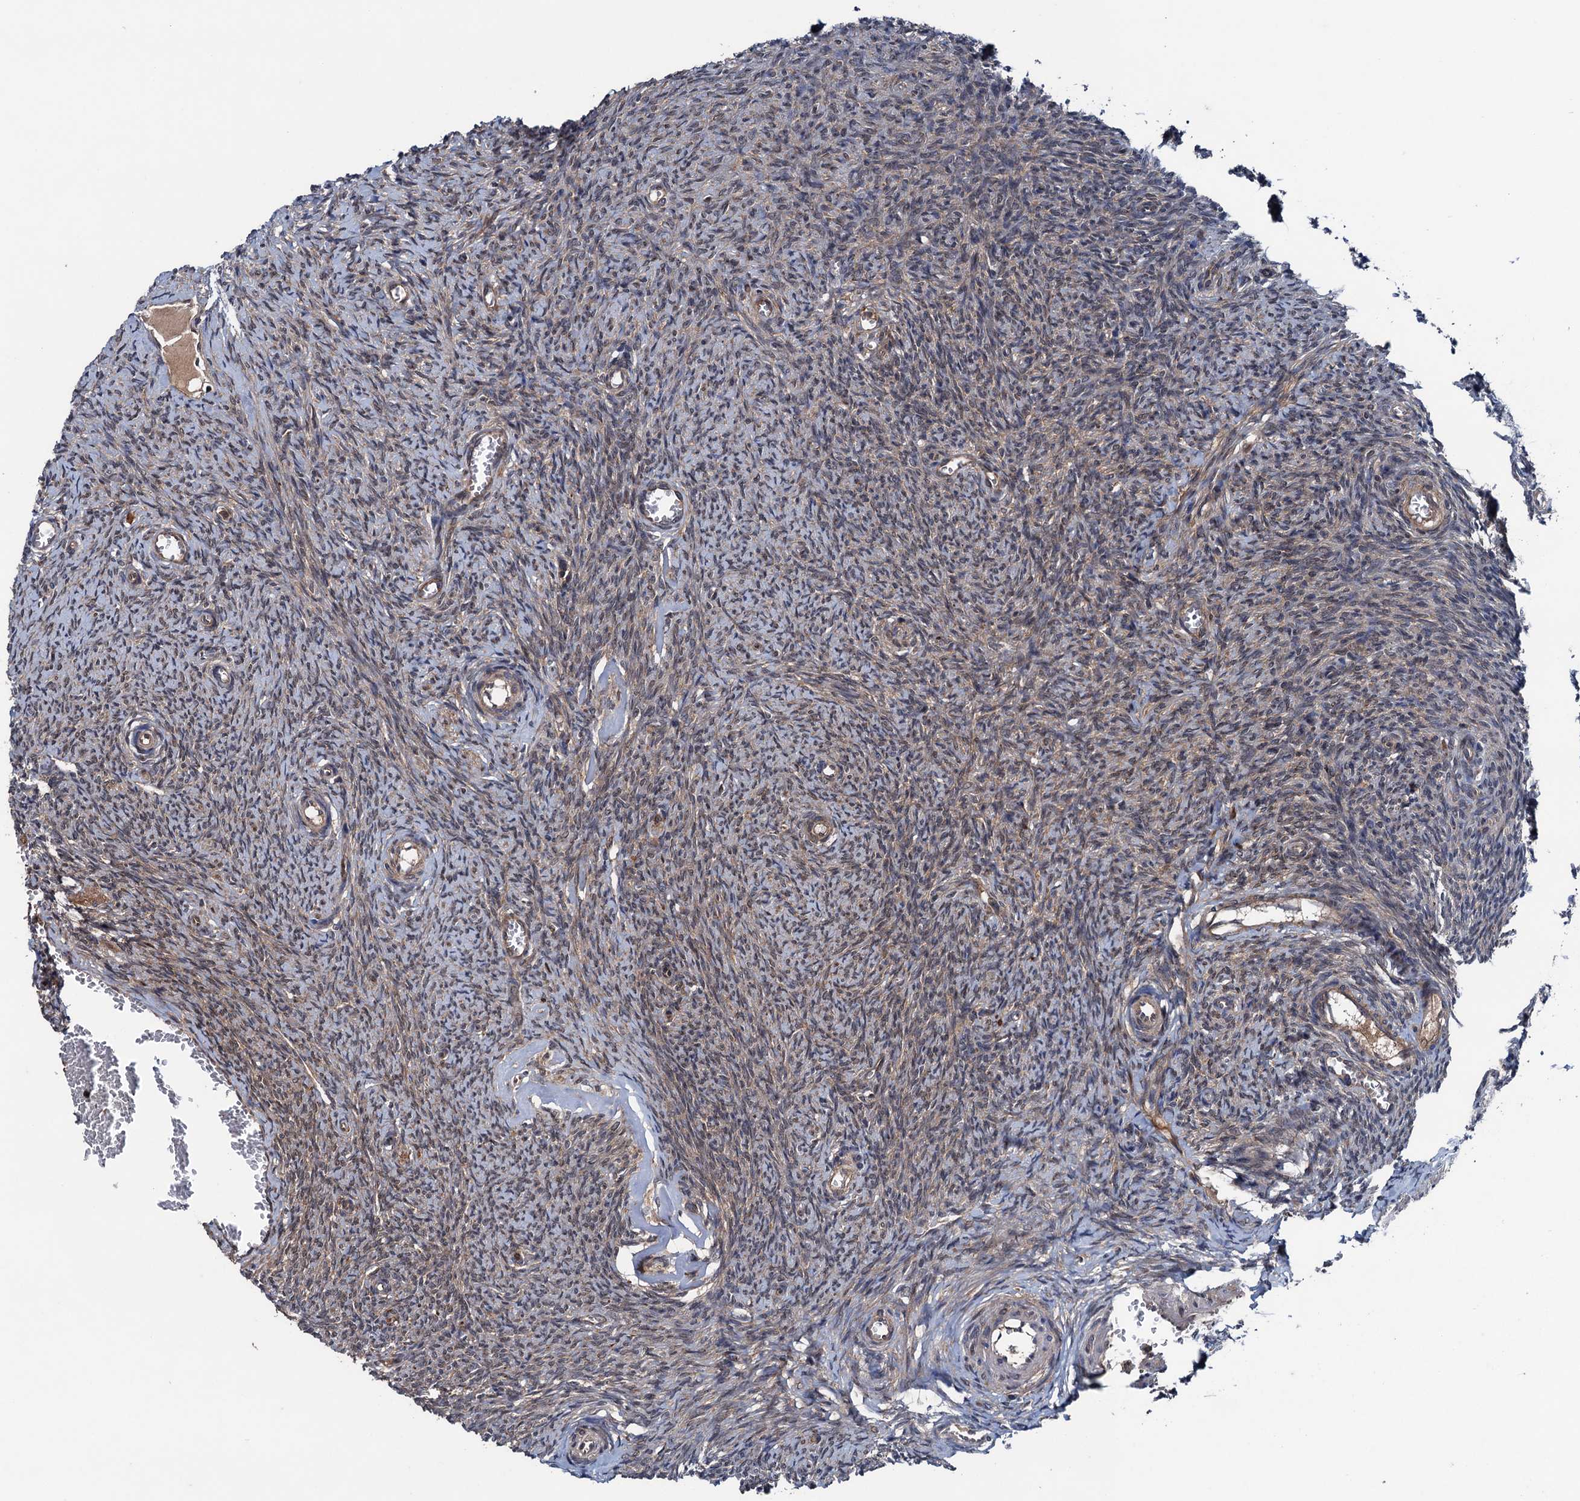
{"staining": {"intensity": "strong", "quantity": ">75%", "location": "cytoplasmic/membranous"}, "tissue": "ovary", "cell_type": "Follicle cells", "image_type": "normal", "snomed": [{"axis": "morphology", "description": "Normal tissue, NOS"}, {"axis": "topography", "description": "Ovary"}], "caption": "Protein analysis of unremarkable ovary demonstrates strong cytoplasmic/membranous staining in about >75% of follicle cells.", "gene": "BLTP3B", "patient": {"sex": "female", "age": 44}}